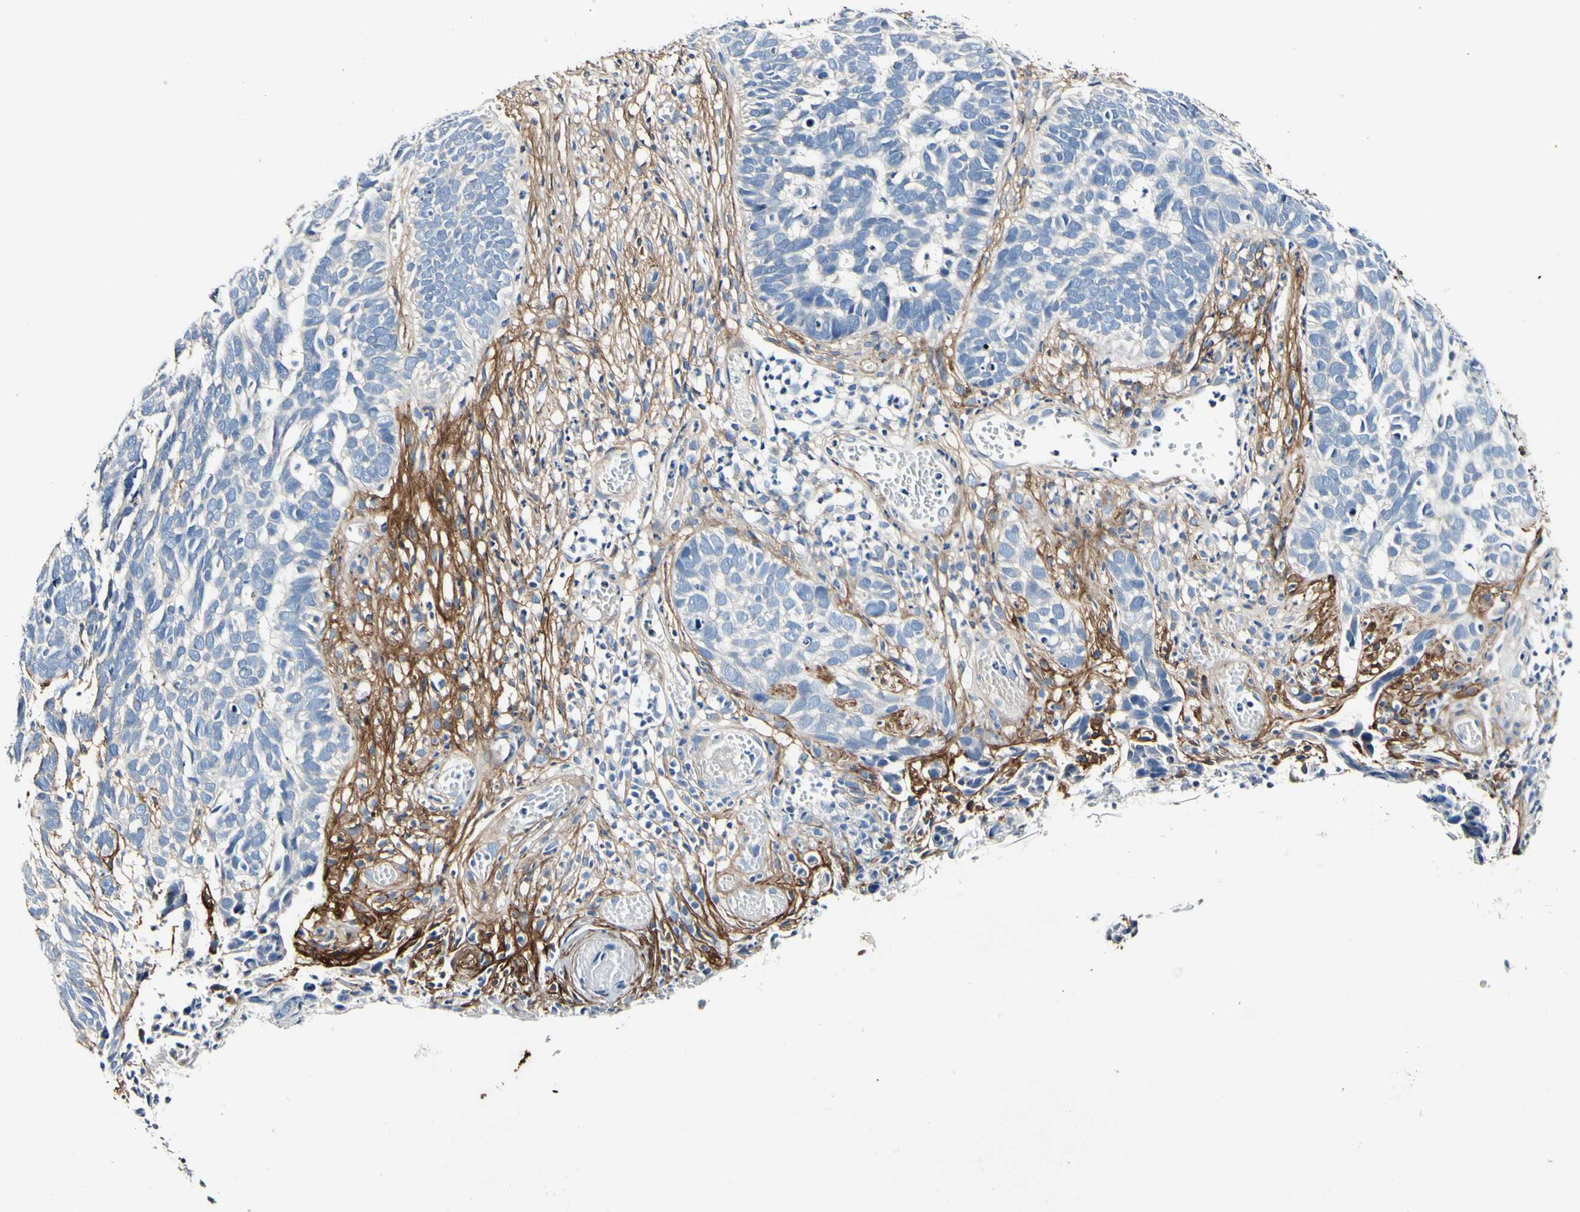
{"staining": {"intensity": "negative", "quantity": "none", "location": "none"}, "tissue": "skin cancer", "cell_type": "Tumor cells", "image_type": "cancer", "snomed": [{"axis": "morphology", "description": "Basal cell carcinoma"}, {"axis": "topography", "description": "Skin"}], "caption": "Human skin basal cell carcinoma stained for a protein using immunohistochemistry exhibits no staining in tumor cells.", "gene": "COL6A3", "patient": {"sex": "male", "age": 87}}